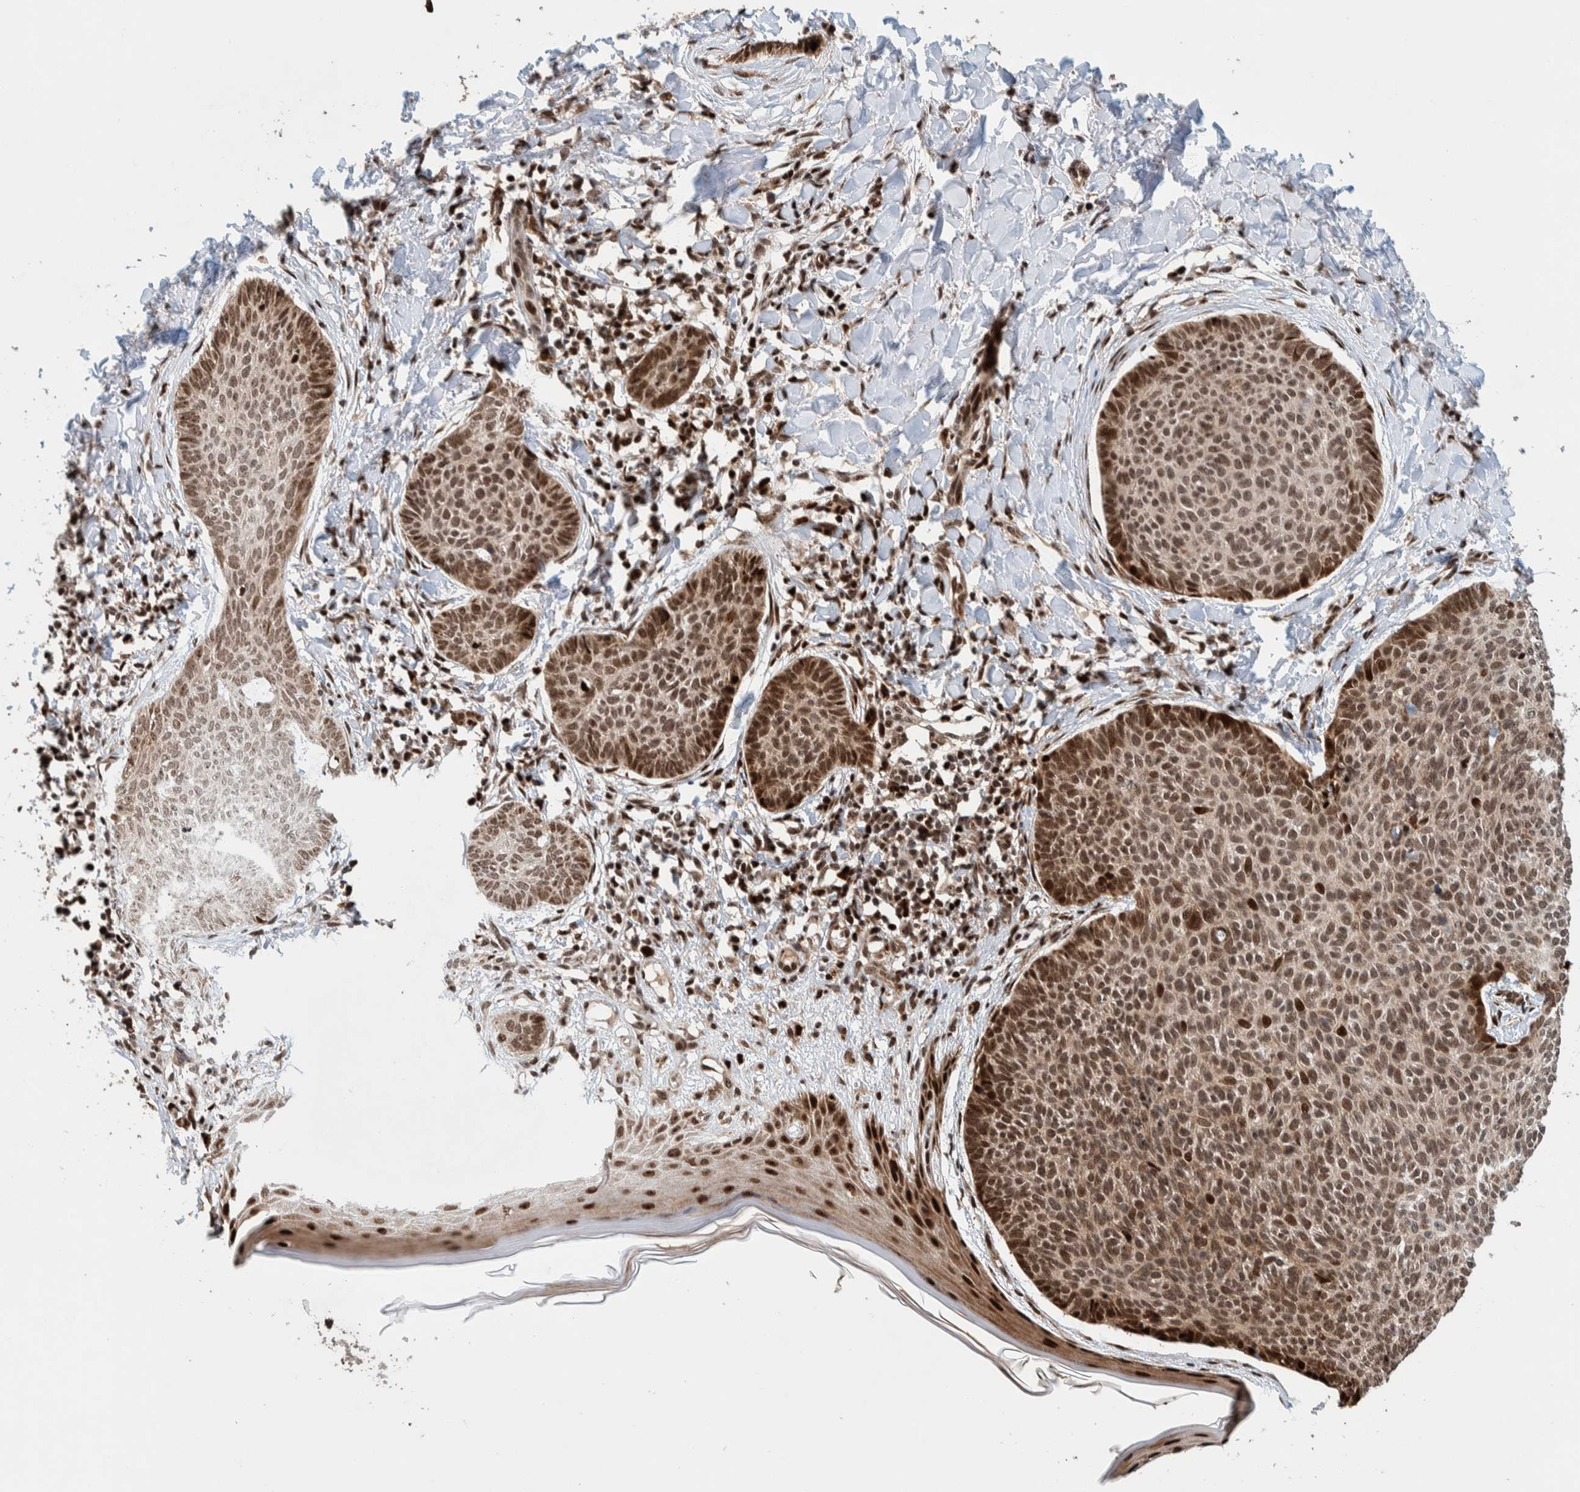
{"staining": {"intensity": "moderate", "quantity": ">75%", "location": "nuclear"}, "tissue": "skin cancer", "cell_type": "Tumor cells", "image_type": "cancer", "snomed": [{"axis": "morphology", "description": "Normal tissue, NOS"}, {"axis": "morphology", "description": "Basal cell carcinoma"}, {"axis": "topography", "description": "Skin"}], "caption": "Immunohistochemical staining of skin basal cell carcinoma demonstrates medium levels of moderate nuclear protein positivity in approximately >75% of tumor cells.", "gene": "CHD4", "patient": {"sex": "male", "age": 50}}